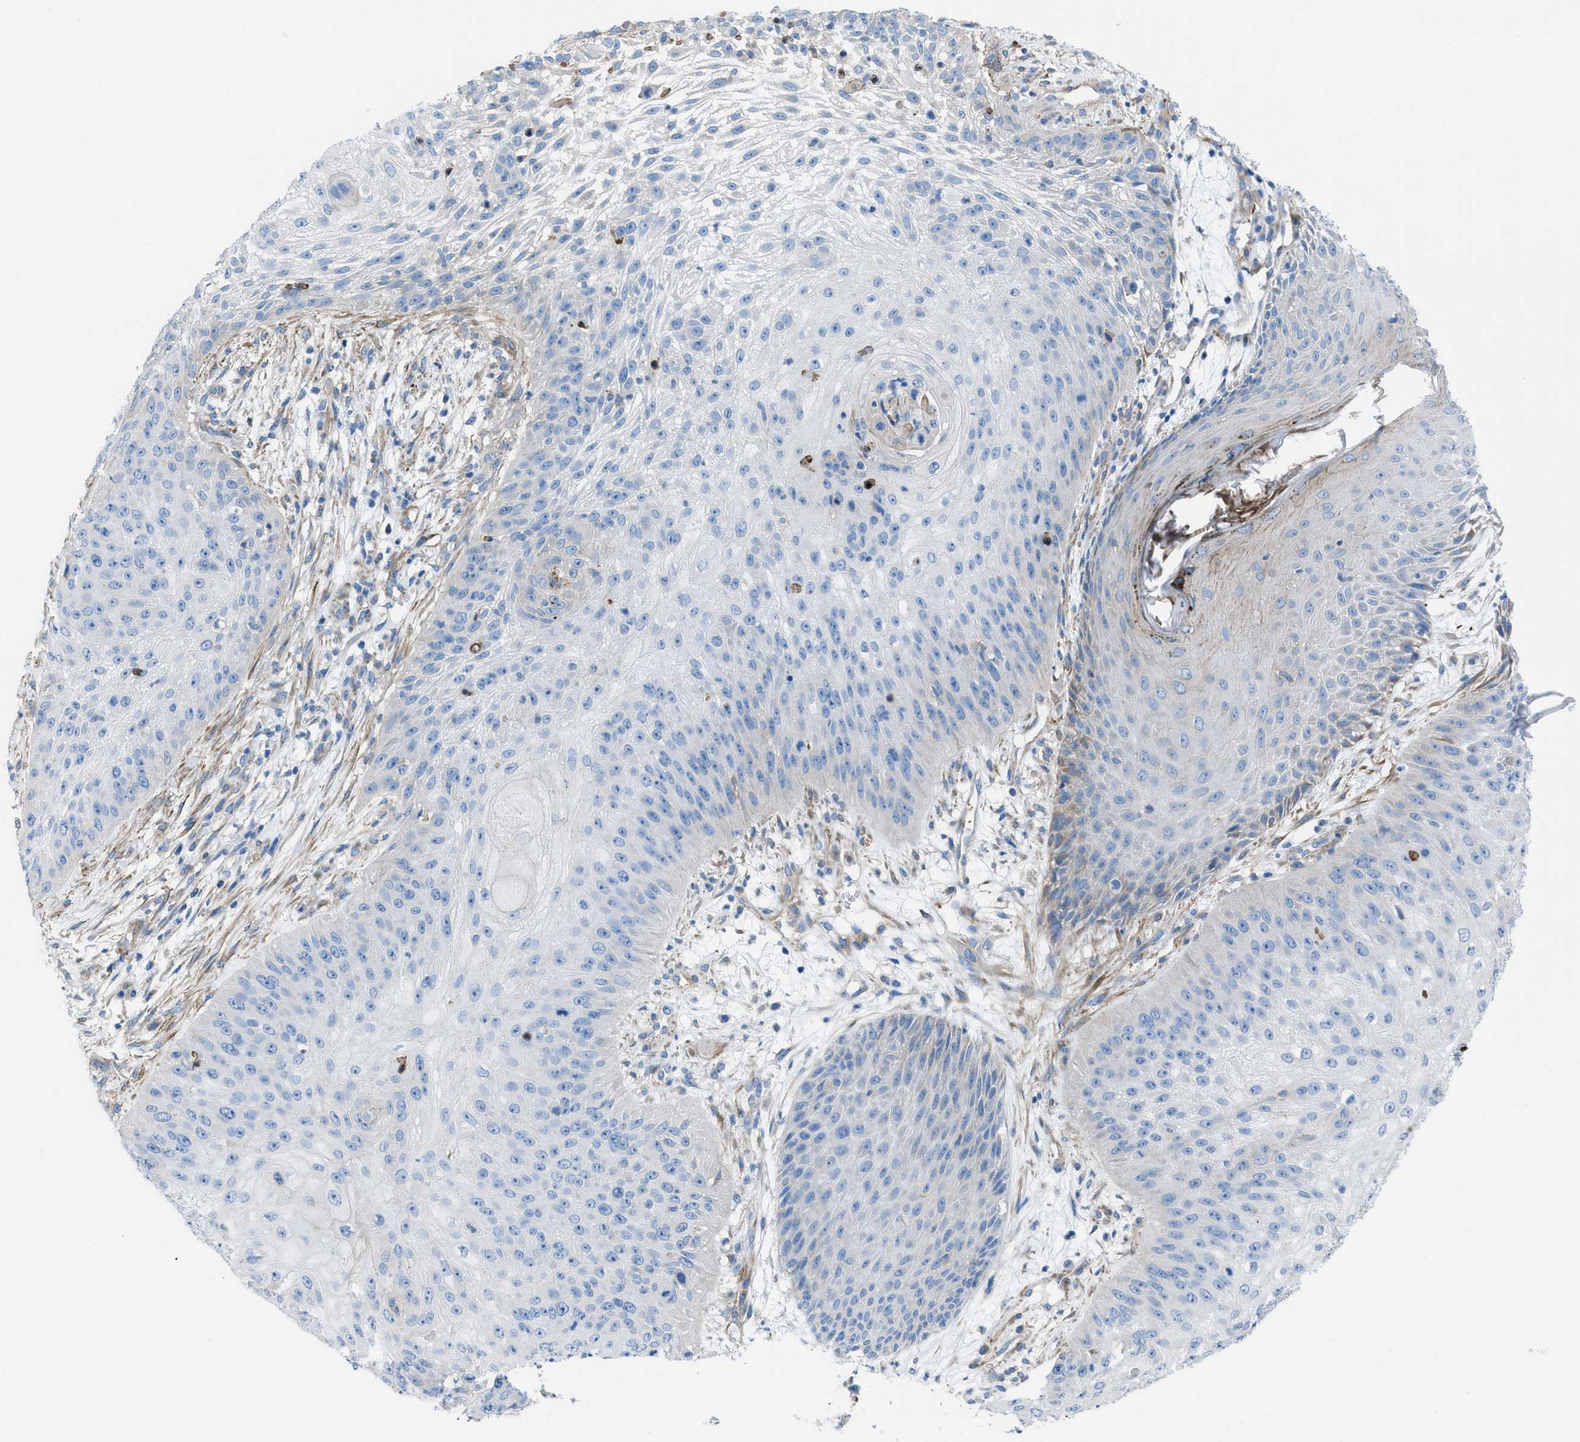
{"staining": {"intensity": "negative", "quantity": "none", "location": "none"}, "tissue": "skin cancer", "cell_type": "Tumor cells", "image_type": "cancer", "snomed": [{"axis": "morphology", "description": "Squamous cell carcinoma, NOS"}, {"axis": "topography", "description": "Skin"}], "caption": "This is a image of immunohistochemistry (IHC) staining of skin squamous cell carcinoma, which shows no expression in tumor cells. The staining is performed using DAB (3,3'-diaminobenzidine) brown chromogen with nuclei counter-stained in using hematoxylin.", "gene": "KCNH7", "patient": {"sex": "female", "age": 80}}